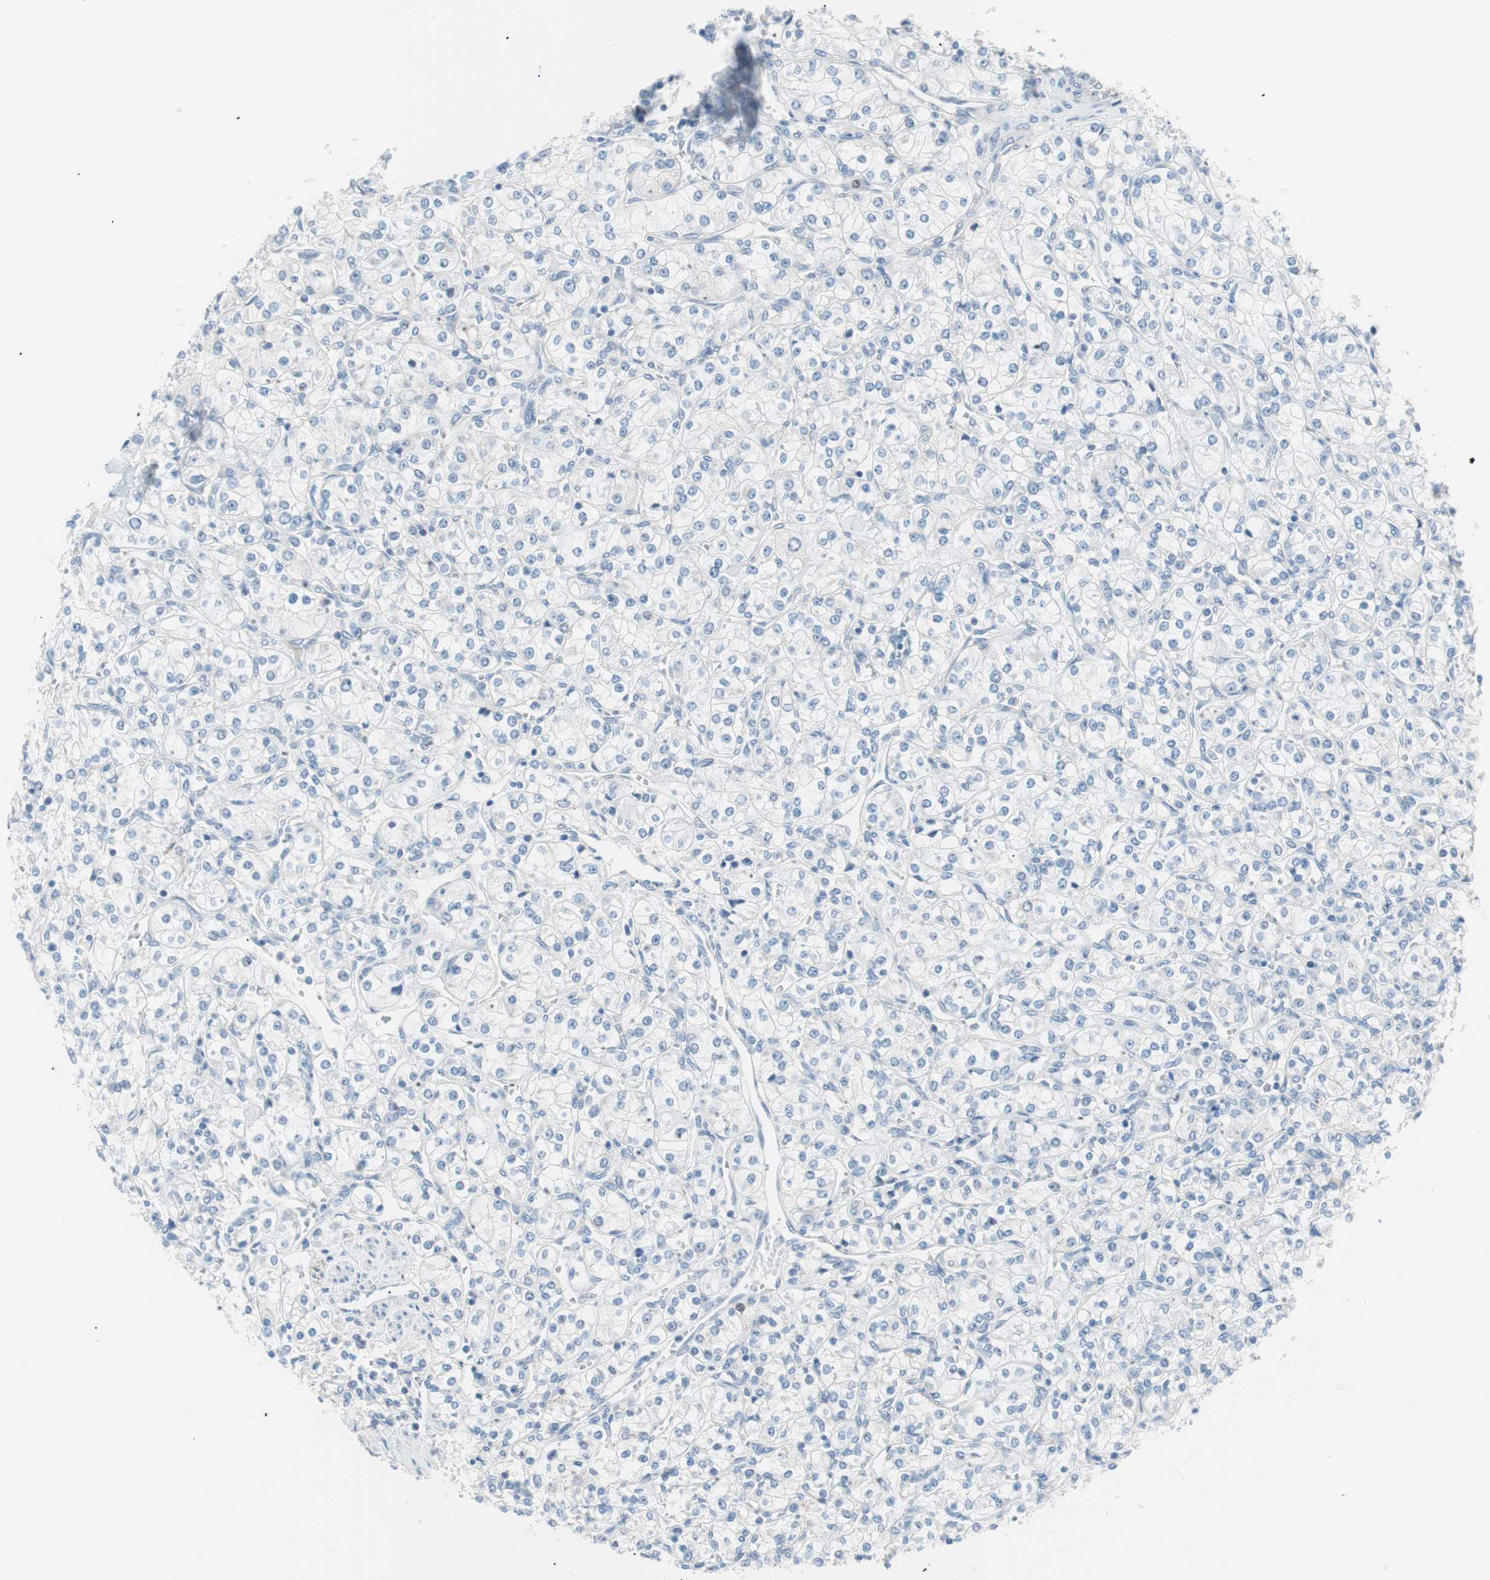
{"staining": {"intensity": "negative", "quantity": "none", "location": "none"}, "tissue": "renal cancer", "cell_type": "Tumor cells", "image_type": "cancer", "snomed": [{"axis": "morphology", "description": "Adenocarcinoma, NOS"}, {"axis": "topography", "description": "Kidney"}], "caption": "This is a photomicrograph of IHC staining of renal cancer (adenocarcinoma), which shows no staining in tumor cells.", "gene": "VIL1", "patient": {"sex": "male", "age": 77}}